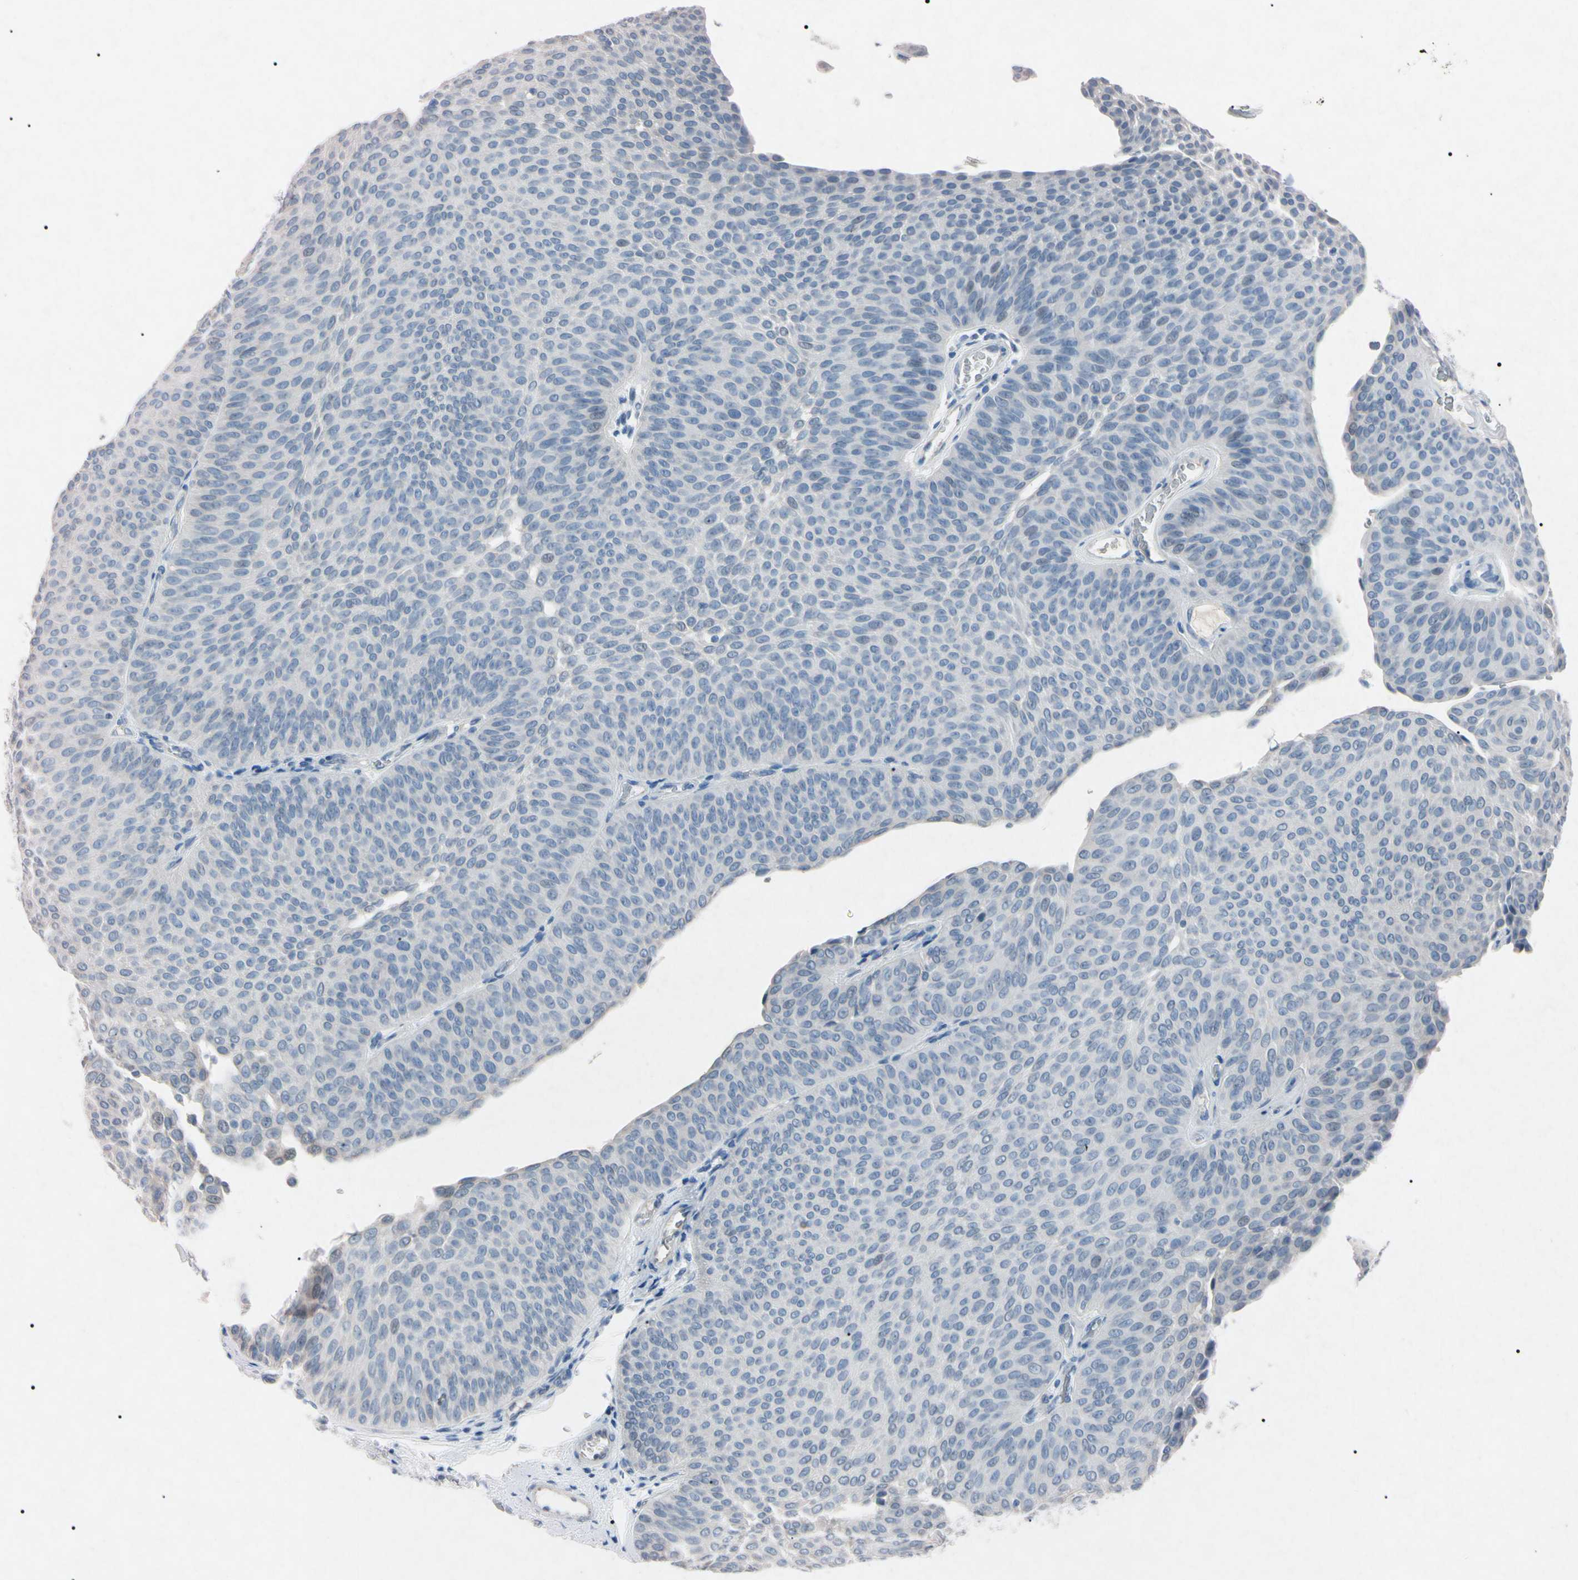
{"staining": {"intensity": "negative", "quantity": "none", "location": "none"}, "tissue": "urothelial cancer", "cell_type": "Tumor cells", "image_type": "cancer", "snomed": [{"axis": "morphology", "description": "Urothelial carcinoma, Low grade"}, {"axis": "topography", "description": "Urinary bladder"}], "caption": "This is an IHC image of low-grade urothelial carcinoma. There is no positivity in tumor cells.", "gene": "ELN", "patient": {"sex": "female", "age": 60}}